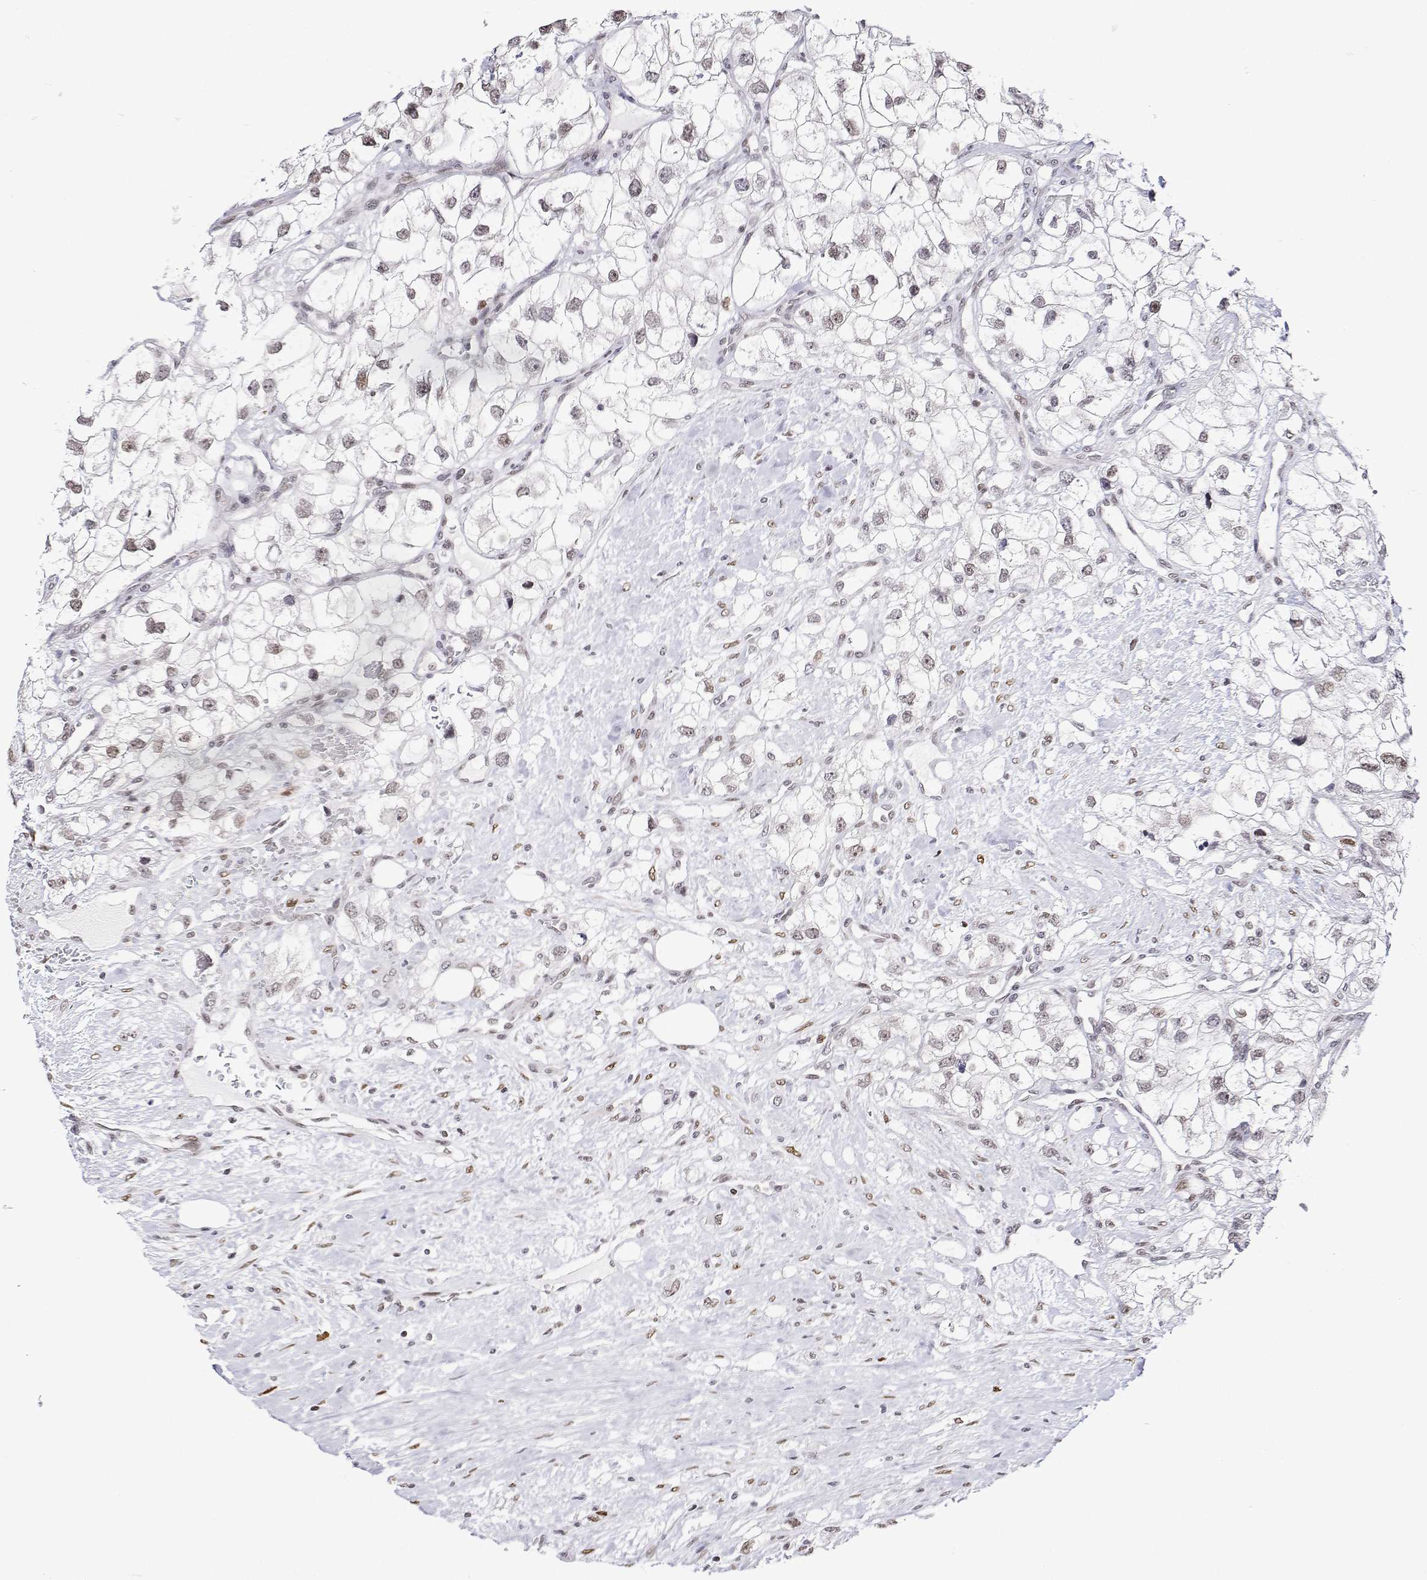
{"staining": {"intensity": "moderate", "quantity": ">75%", "location": "nuclear"}, "tissue": "renal cancer", "cell_type": "Tumor cells", "image_type": "cancer", "snomed": [{"axis": "morphology", "description": "Adenocarcinoma, NOS"}, {"axis": "topography", "description": "Kidney"}], "caption": "There is medium levels of moderate nuclear expression in tumor cells of renal cancer (adenocarcinoma), as demonstrated by immunohistochemical staining (brown color).", "gene": "XPC", "patient": {"sex": "male", "age": 59}}